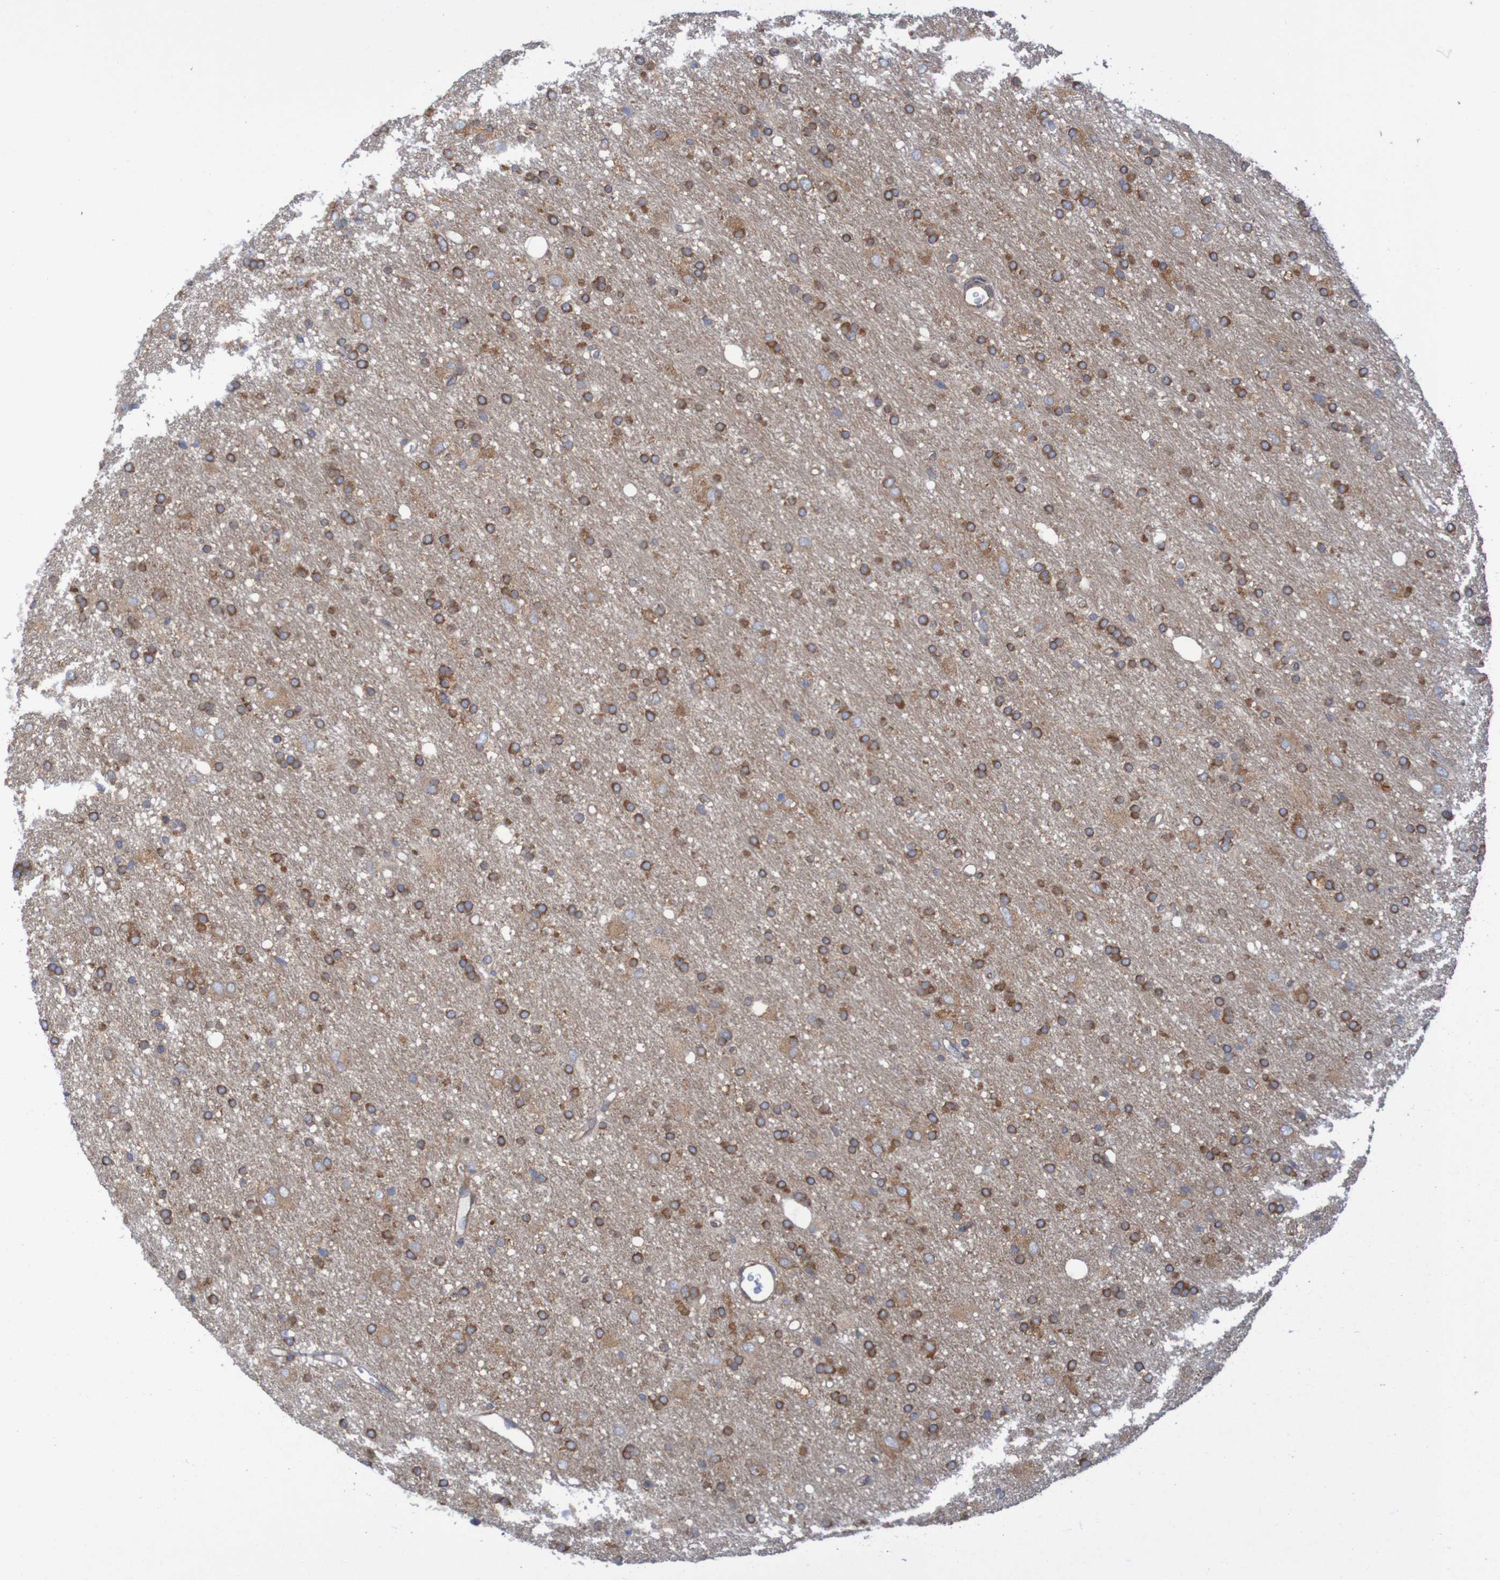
{"staining": {"intensity": "moderate", "quantity": ">75%", "location": "cytoplasmic/membranous"}, "tissue": "glioma", "cell_type": "Tumor cells", "image_type": "cancer", "snomed": [{"axis": "morphology", "description": "Glioma, malignant, Low grade"}, {"axis": "topography", "description": "Brain"}], "caption": "The image exhibits staining of low-grade glioma (malignant), revealing moderate cytoplasmic/membranous protein expression (brown color) within tumor cells. The staining is performed using DAB brown chromogen to label protein expression. The nuclei are counter-stained blue using hematoxylin.", "gene": "LRRC47", "patient": {"sex": "male", "age": 77}}